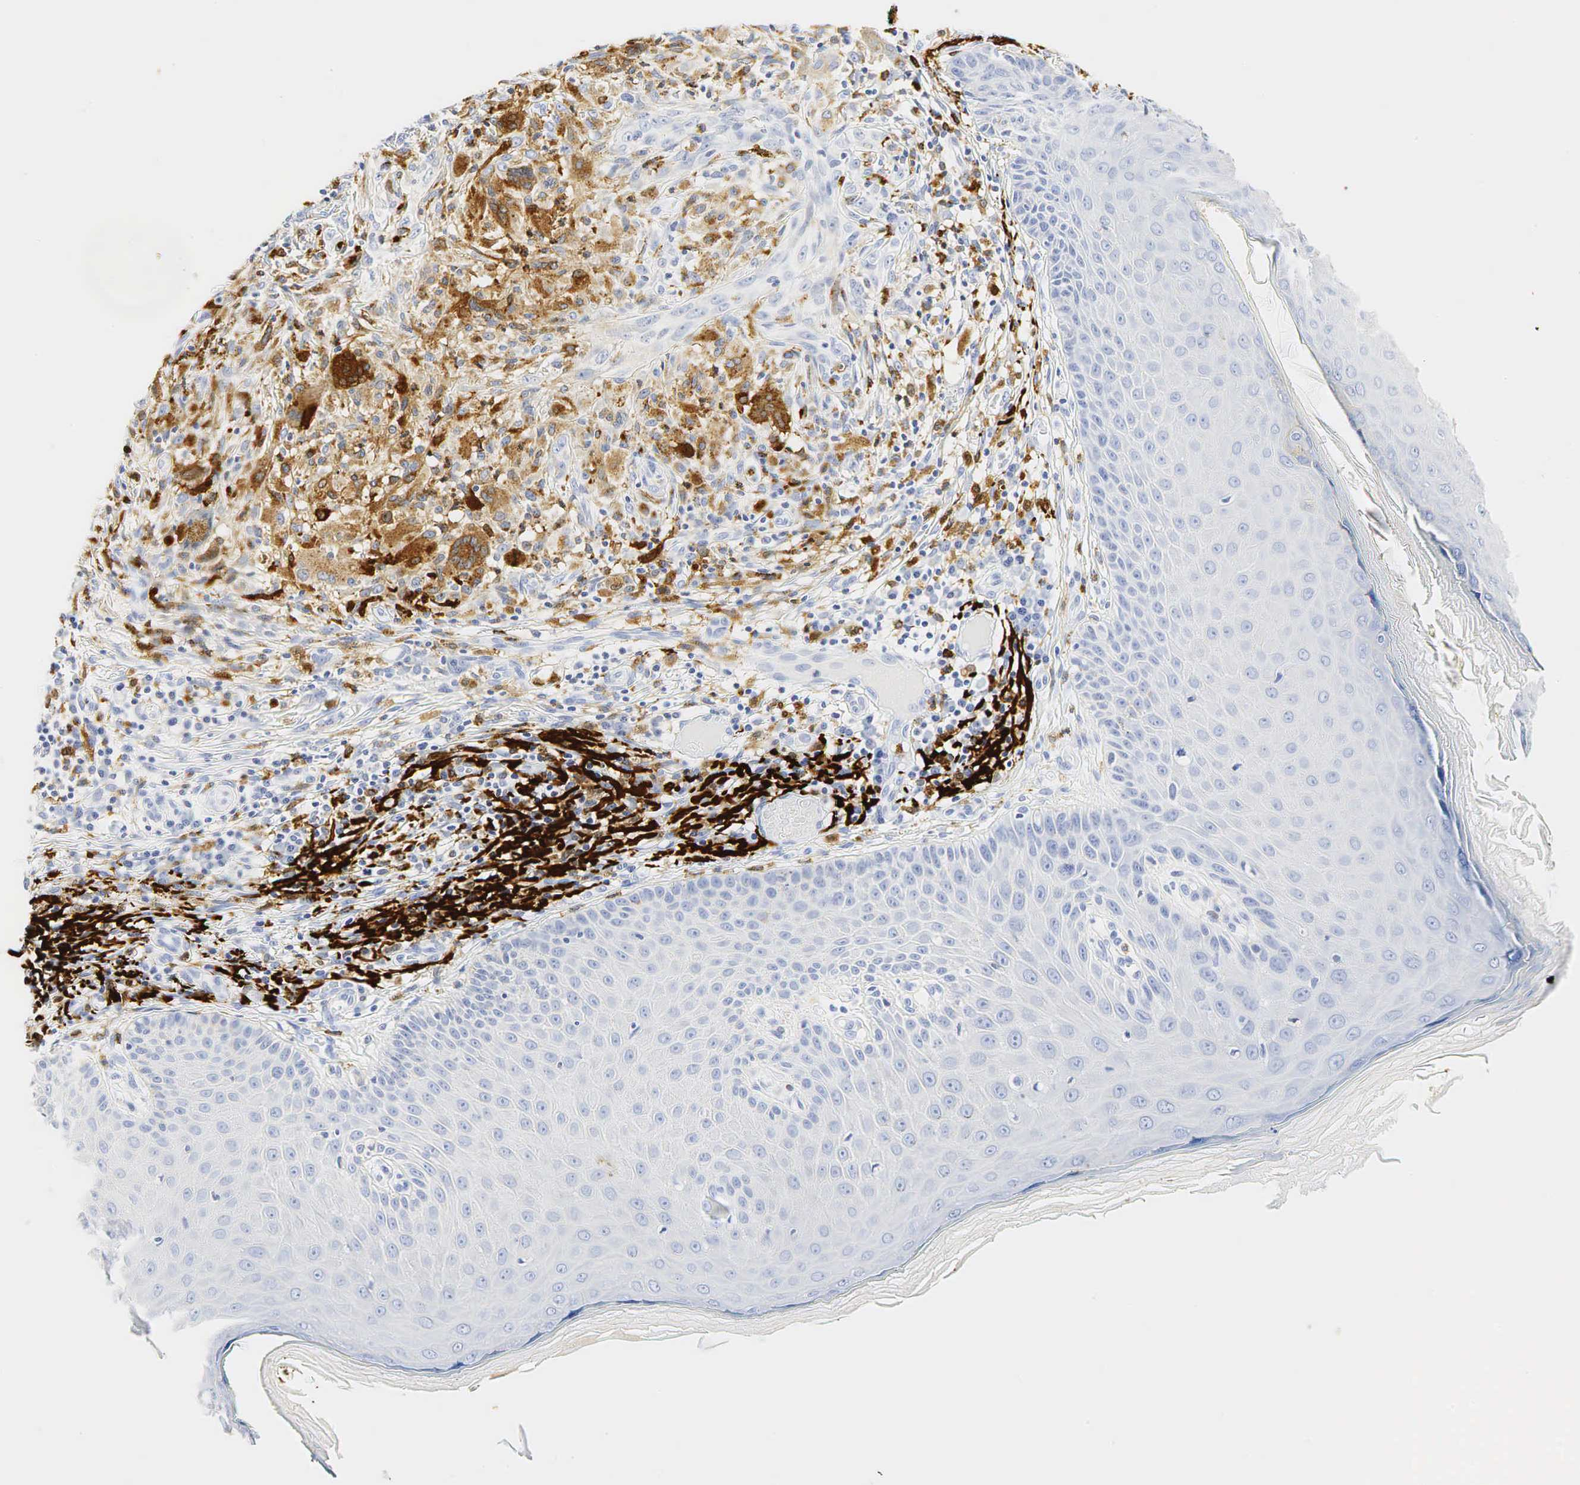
{"staining": {"intensity": "negative", "quantity": "none", "location": "none"}, "tissue": "skin cancer", "cell_type": "Tumor cells", "image_type": "cancer", "snomed": [{"axis": "morphology", "description": "Normal tissue, NOS"}, {"axis": "morphology", "description": "Basal cell carcinoma"}, {"axis": "topography", "description": "Skin"}], "caption": "This image is of skin basal cell carcinoma stained with IHC to label a protein in brown with the nuclei are counter-stained blue. There is no expression in tumor cells.", "gene": "LYZ", "patient": {"sex": "male", "age": 74}}